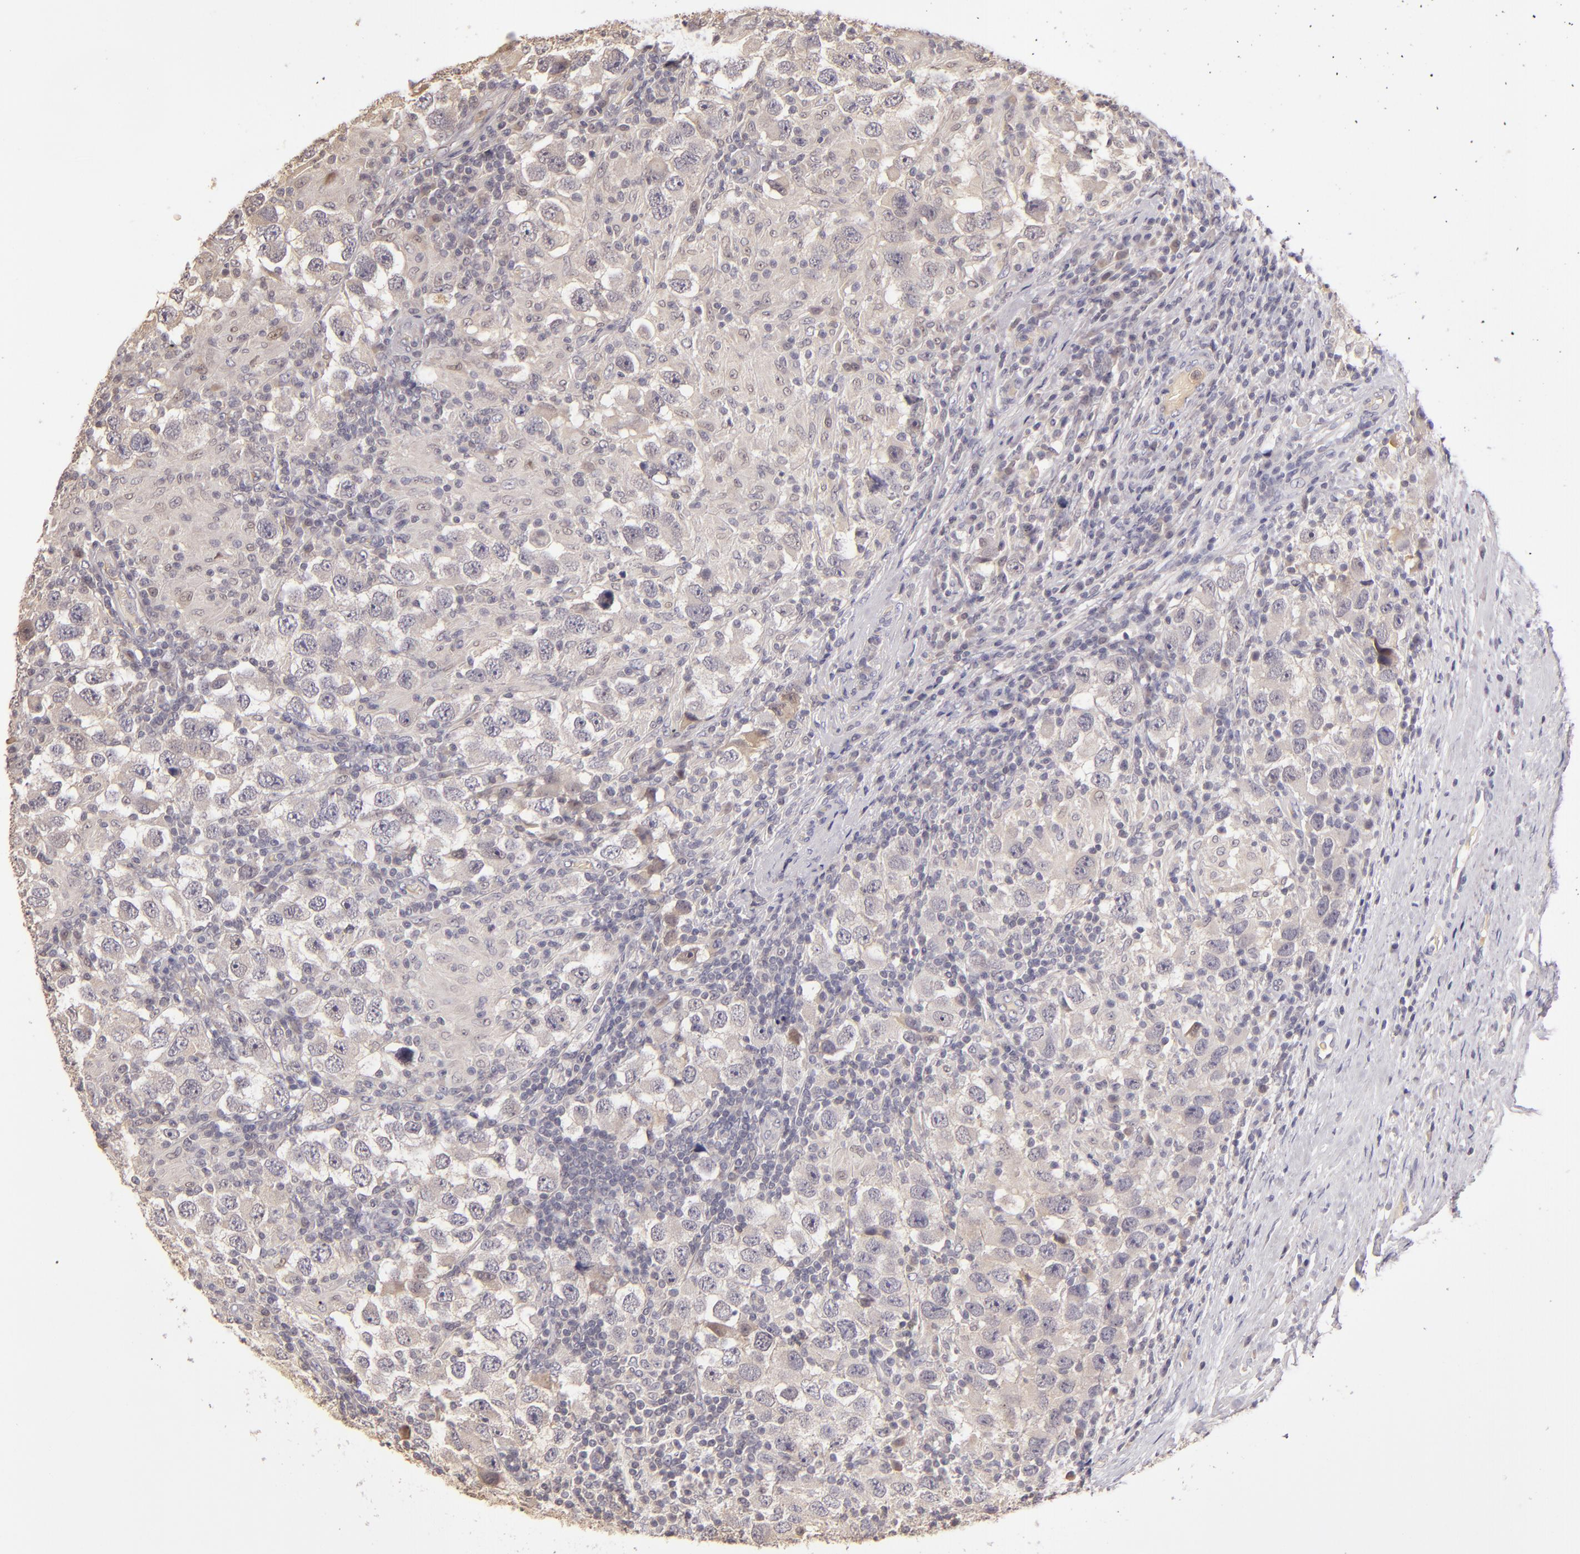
{"staining": {"intensity": "weak", "quantity": ">75%", "location": "cytoplasmic/membranous,nuclear"}, "tissue": "testis cancer", "cell_type": "Tumor cells", "image_type": "cancer", "snomed": [{"axis": "morphology", "description": "Carcinoma, Embryonal, NOS"}, {"axis": "topography", "description": "Testis"}], "caption": "Tumor cells show low levels of weak cytoplasmic/membranous and nuclear staining in about >75% of cells in embryonal carcinoma (testis).", "gene": "LRG1", "patient": {"sex": "male", "age": 21}}